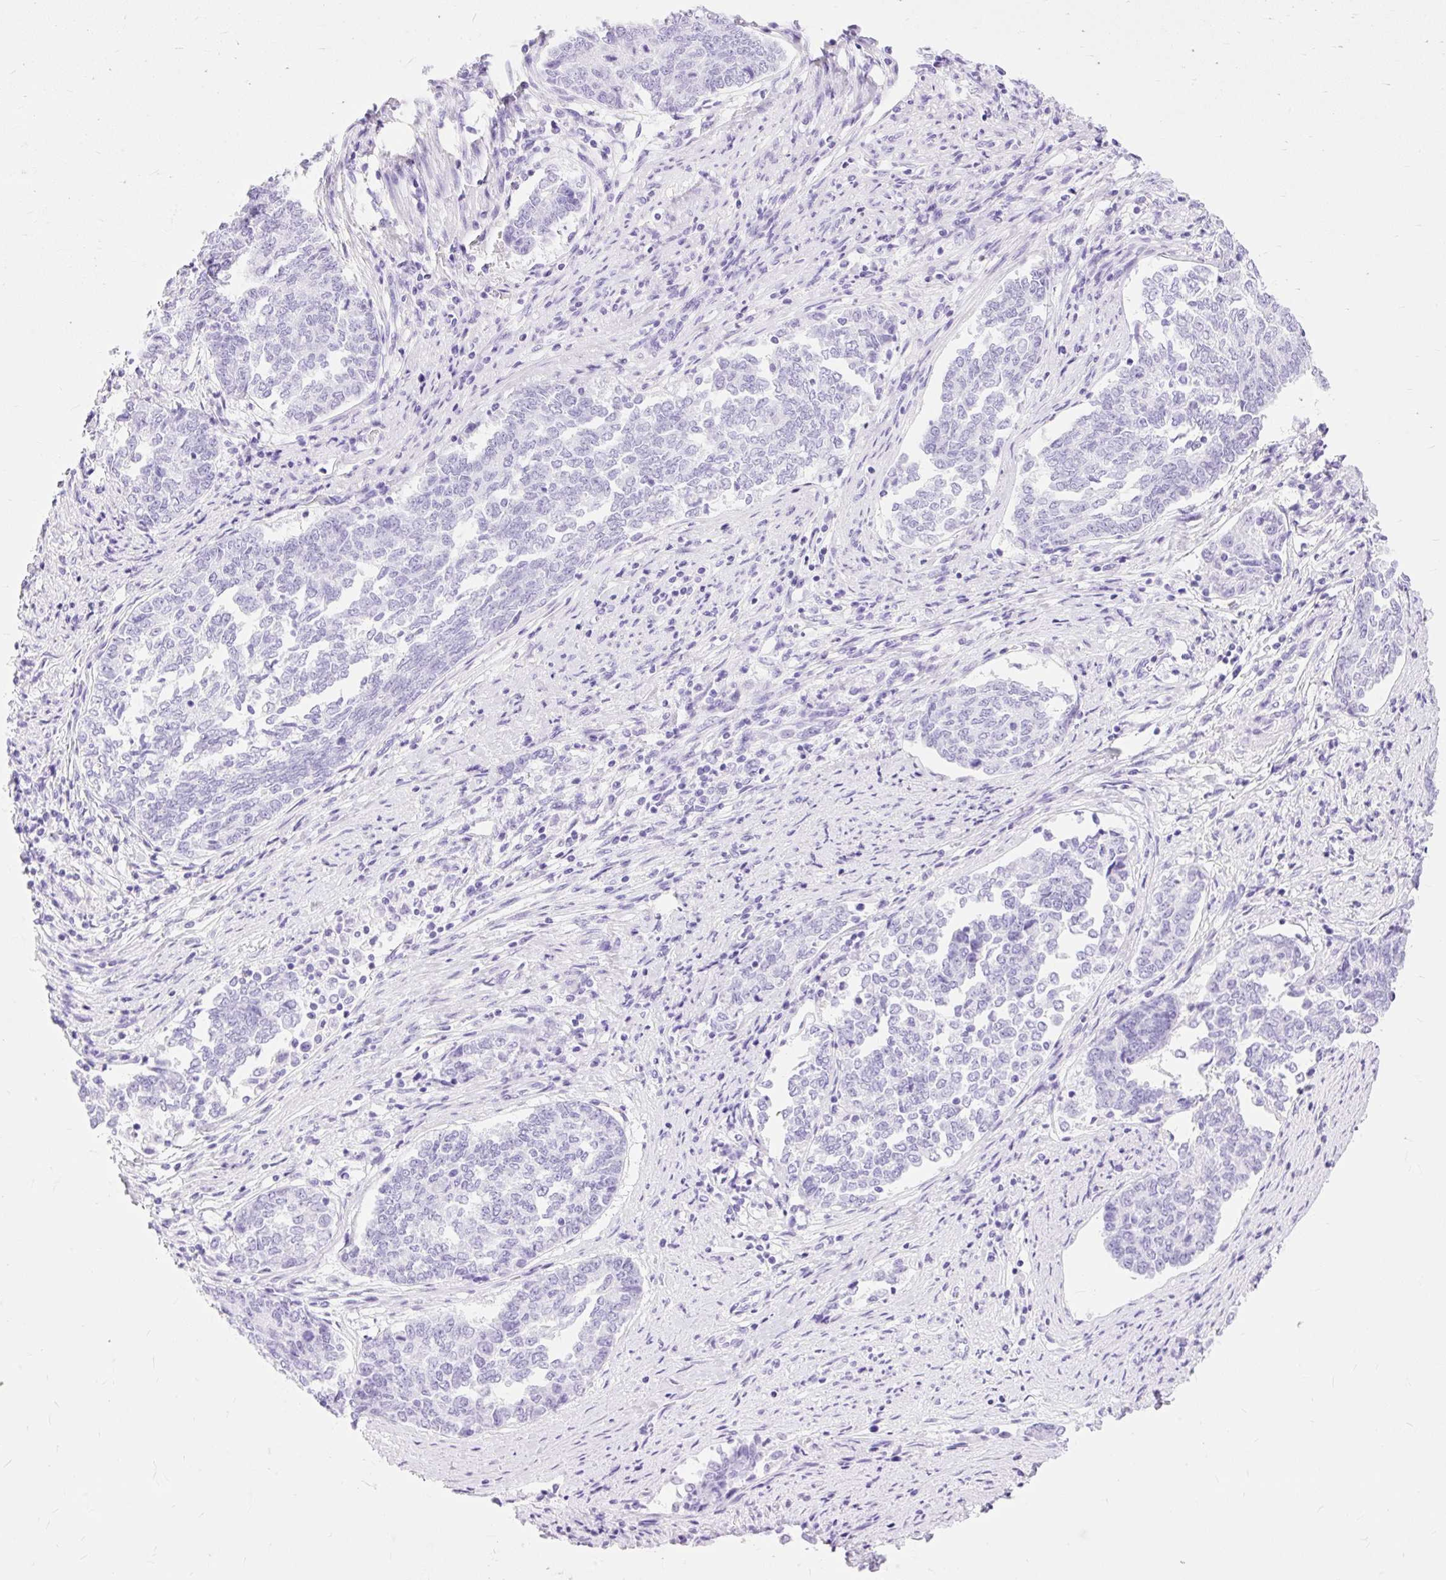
{"staining": {"intensity": "negative", "quantity": "none", "location": "none"}, "tissue": "endometrial cancer", "cell_type": "Tumor cells", "image_type": "cancer", "snomed": [{"axis": "morphology", "description": "Adenocarcinoma, NOS"}, {"axis": "topography", "description": "Endometrium"}], "caption": "High power microscopy photomicrograph of an immunohistochemistry histopathology image of endometrial adenocarcinoma, revealing no significant staining in tumor cells.", "gene": "MBP", "patient": {"sex": "female", "age": 80}}